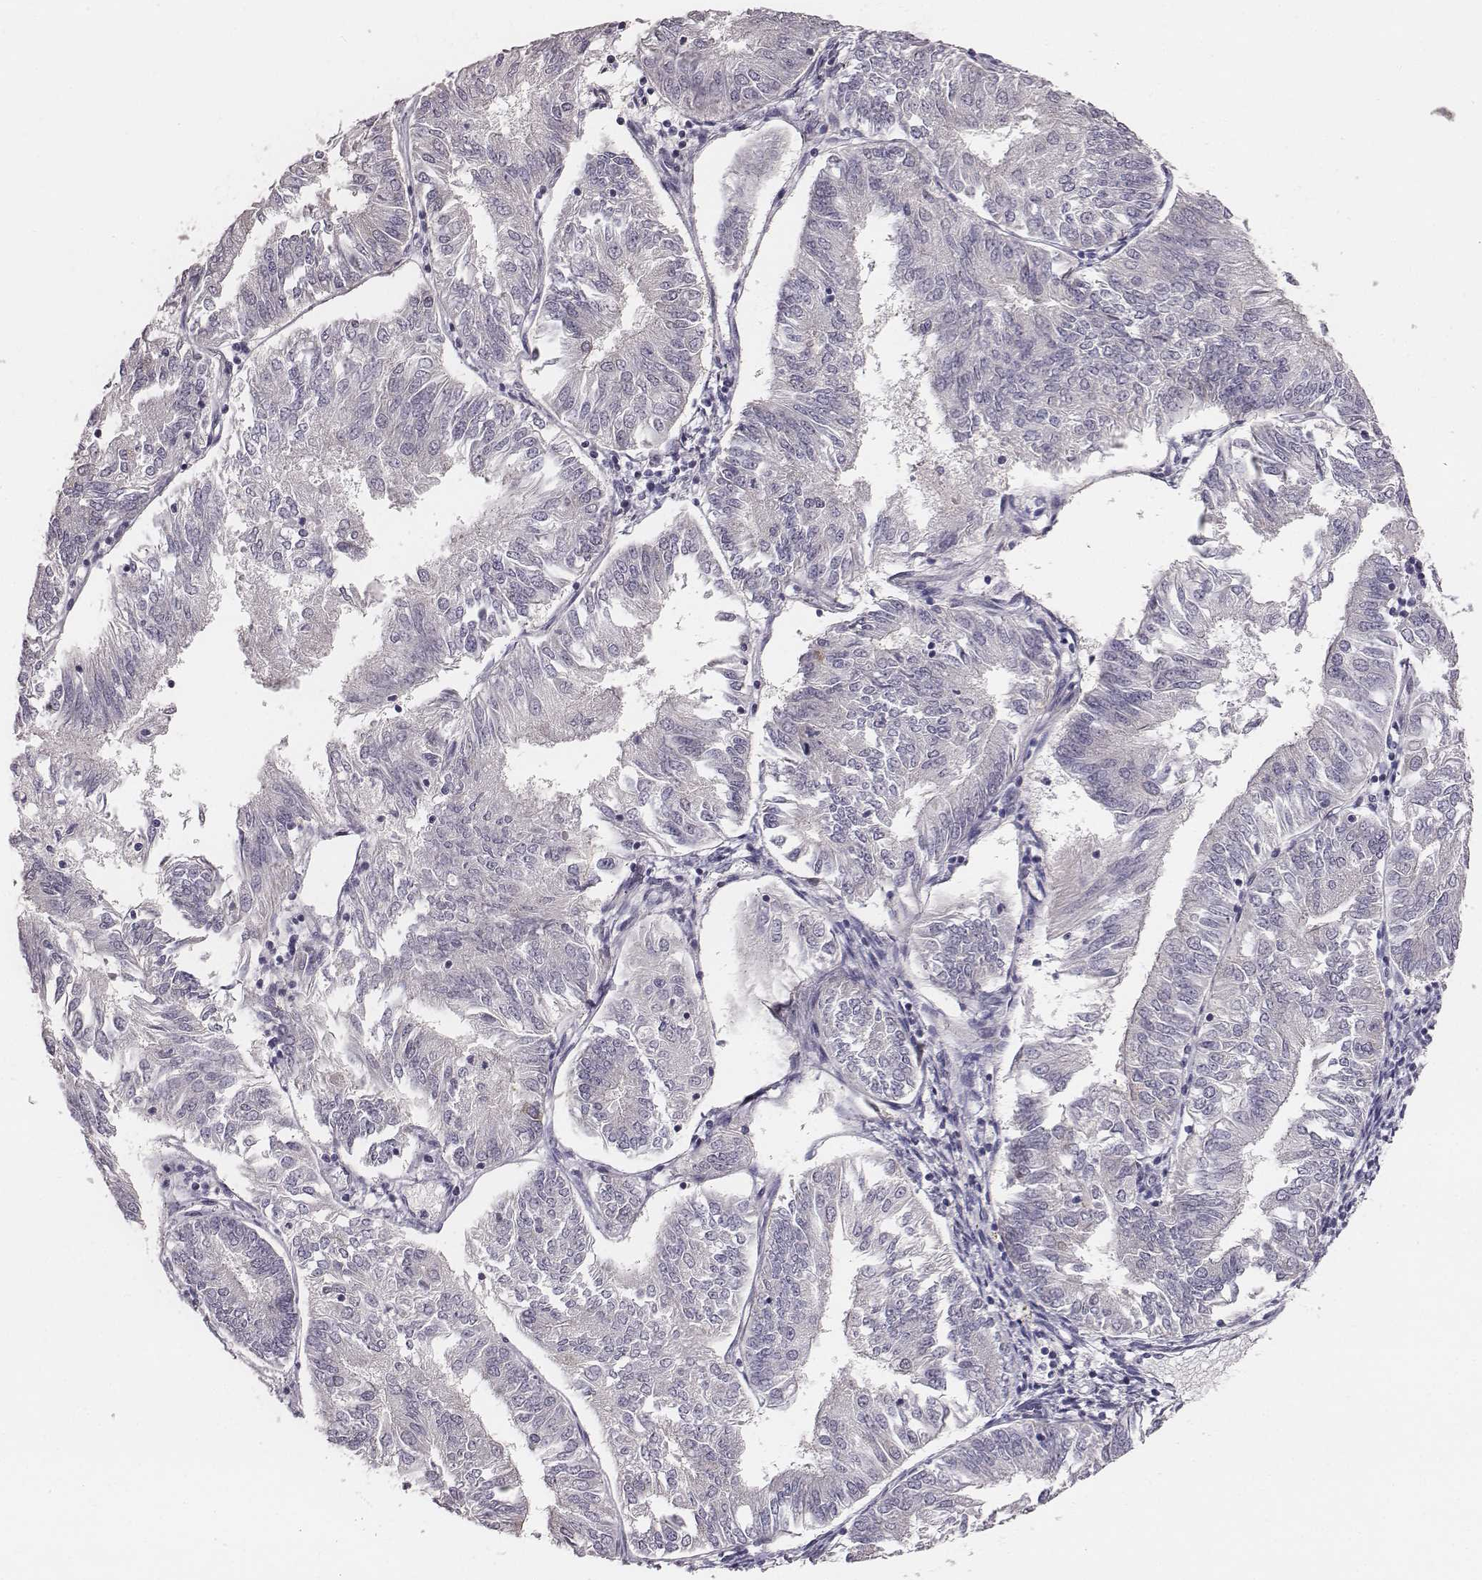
{"staining": {"intensity": "negative", "quantity": "none", "location": "none"}, "tissue": "endometrial cancer", "cell_type": "Tumor cells", "image_type": "cancer", "snomed": [{"axis": "morphology", "description": "Adenocarcinoma, NOS"}, {"axis": "topography", "description": "Endometrium"}], "caption": "A micrograph of adenocarcinoma (endometrial) stained for a protein exhibits no brown staining in tumor cells.", "gene": "PRKCZ", "patient": {"sex": "female", "age": 58}}